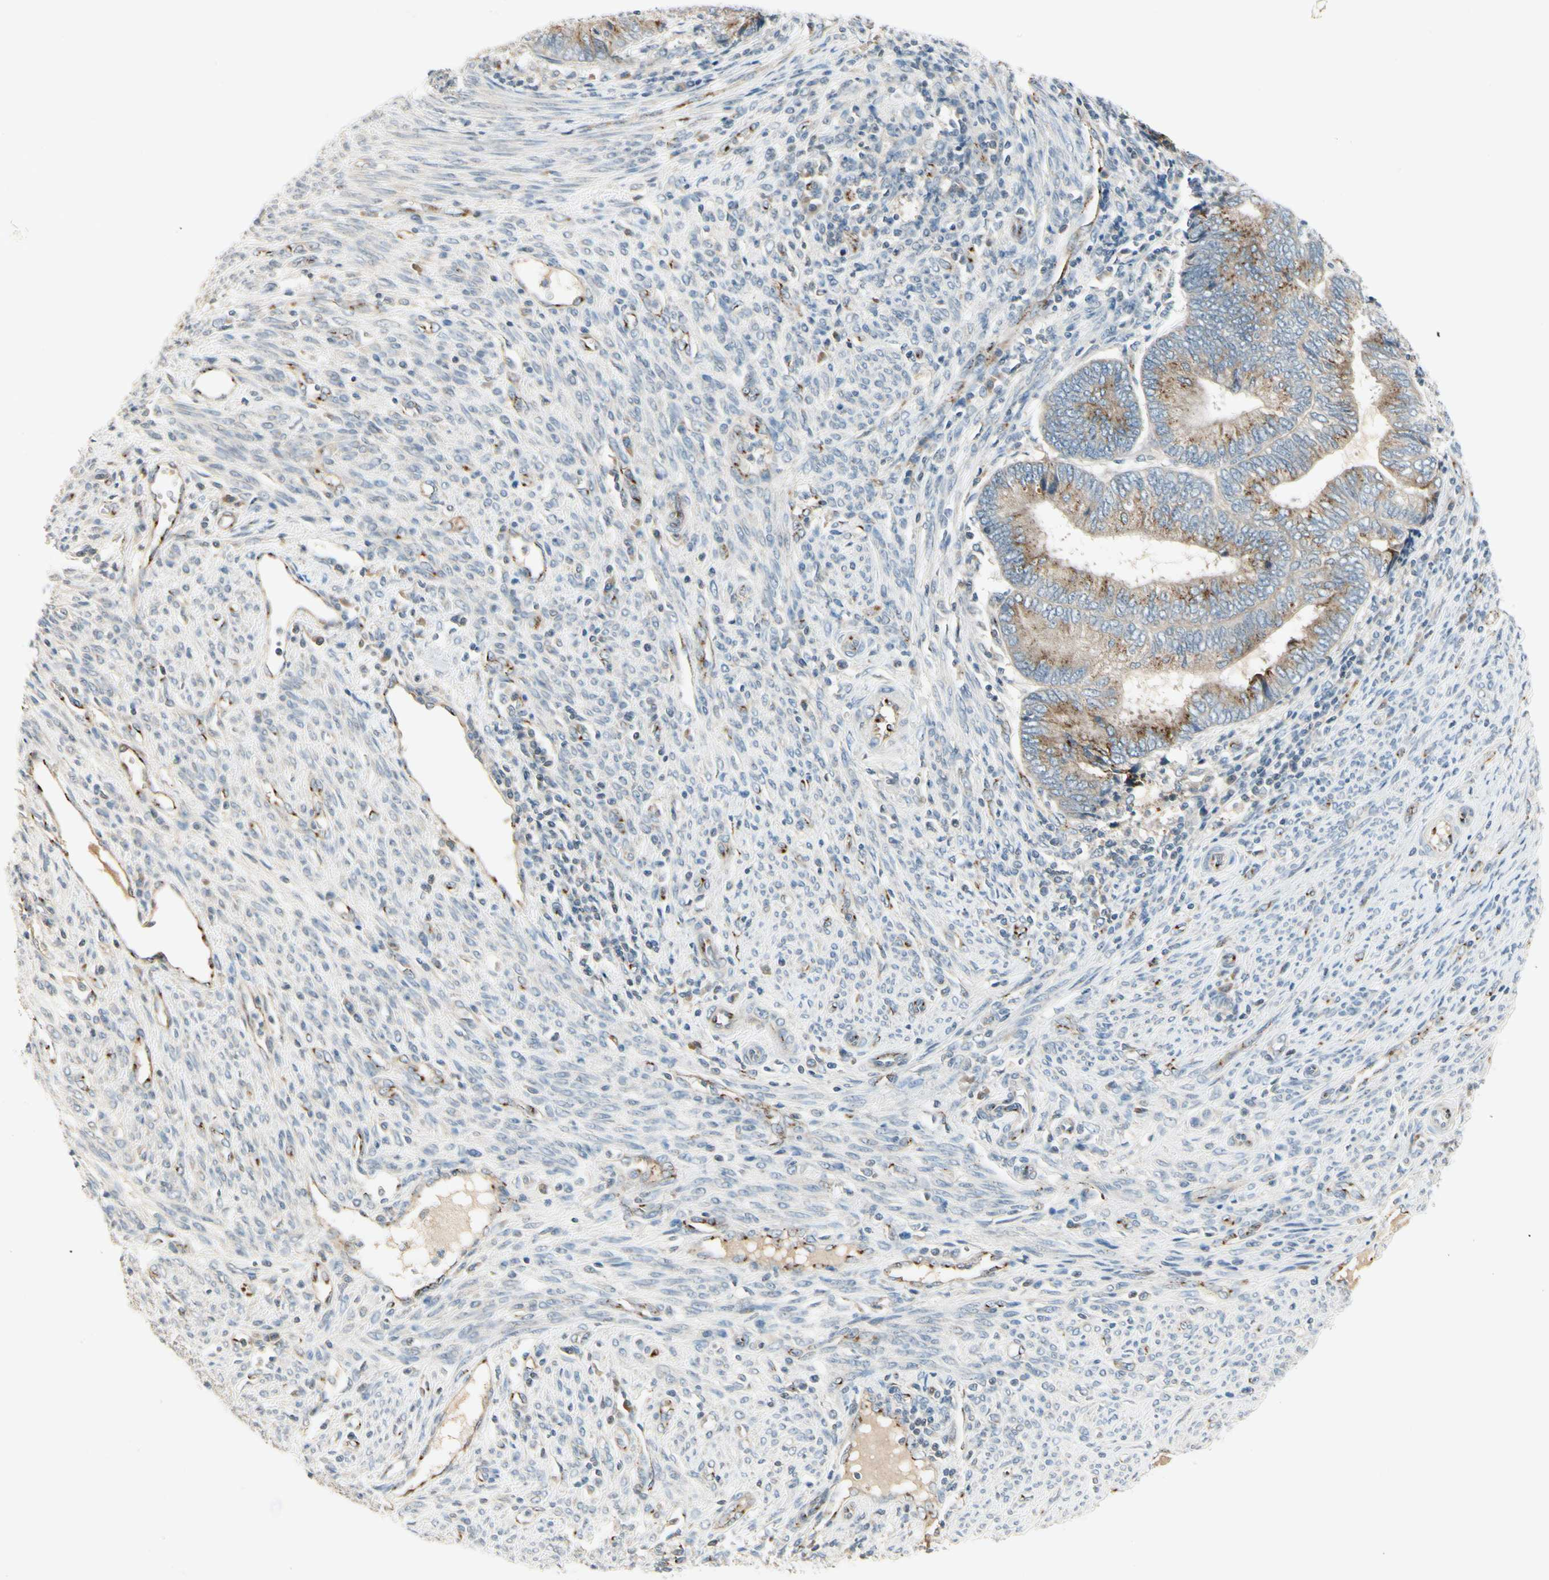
{"staining": {"intensity": "moderate", "quantity": ">75%", "location": "cytoplasmic/membranous"}, "tissue": "endometrial cancer", "cell_type": "Tumor cells", "image_type": "cancer", "snomed": [{"axis": "morphology", "description": "Adenocarcinoma, NOS"}, {"axis": "topography", "description": "Uterus"}, {"axis": "topography", "description": "Endometrium"}], "caption": "Endometrial cancer (adenocarcinoma) stained for a protein demonstrates moderate cytoplasmic/membranous positivity in tumor cells.", "gene": "MANSC1", "patient": {"sex": "female", "age": 70}}